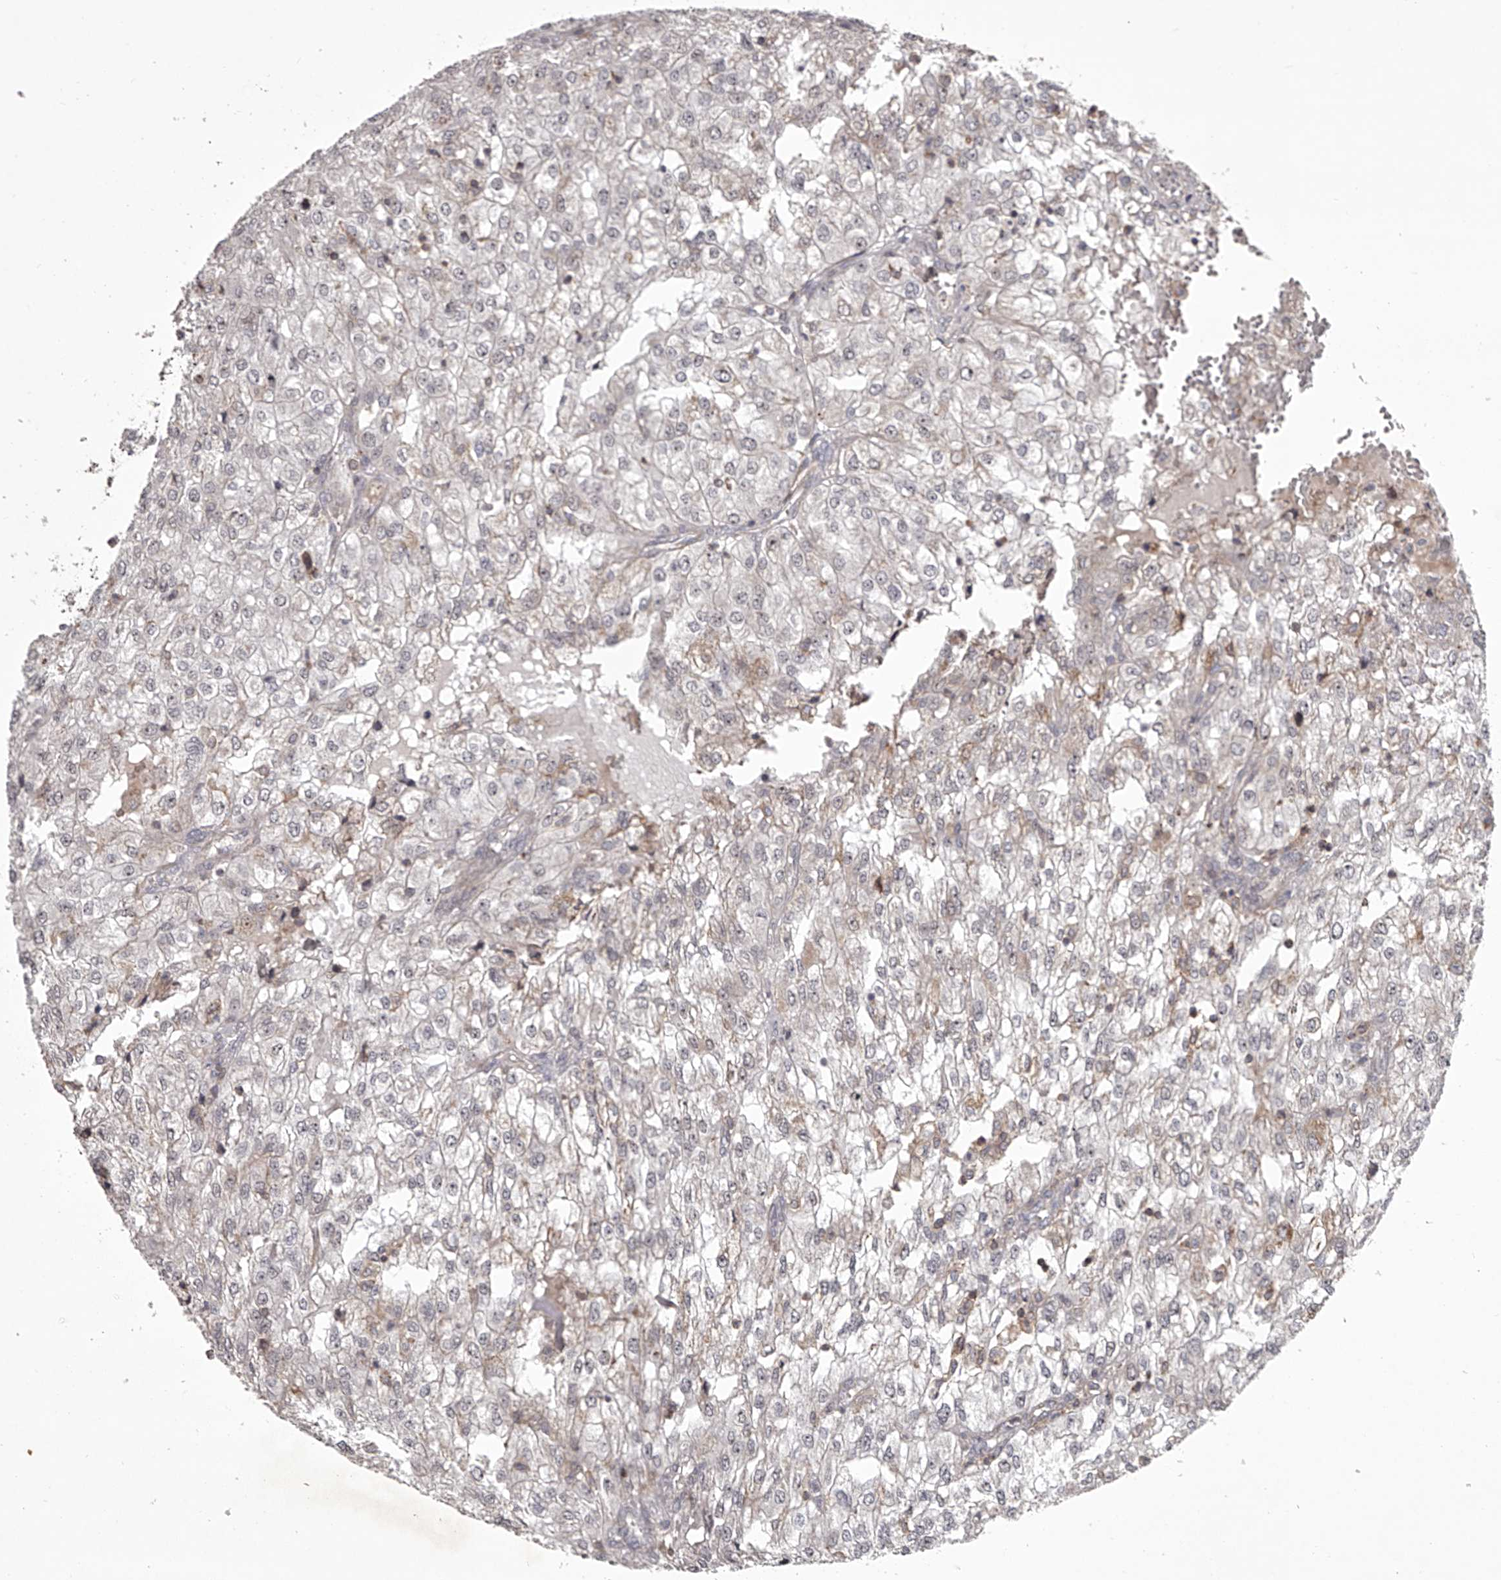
{"staining": {"intensity": "negative", "quantity": "none", "location": "none"}, "tissue": "renal cancer", "cell_type": "Tumor cells", "image_type": "cancer", "snomed": [{"axis": "morphology", "description": "Adenocarcinoma, NOS"}, {"axis": "topography", "description": "Kidney"}], "caption": "Histopathology image shows no significant protein staining in tumor cells of renal cancer.", "gene": "RRP36", "patient": {"sex": "female", "age": 54}}